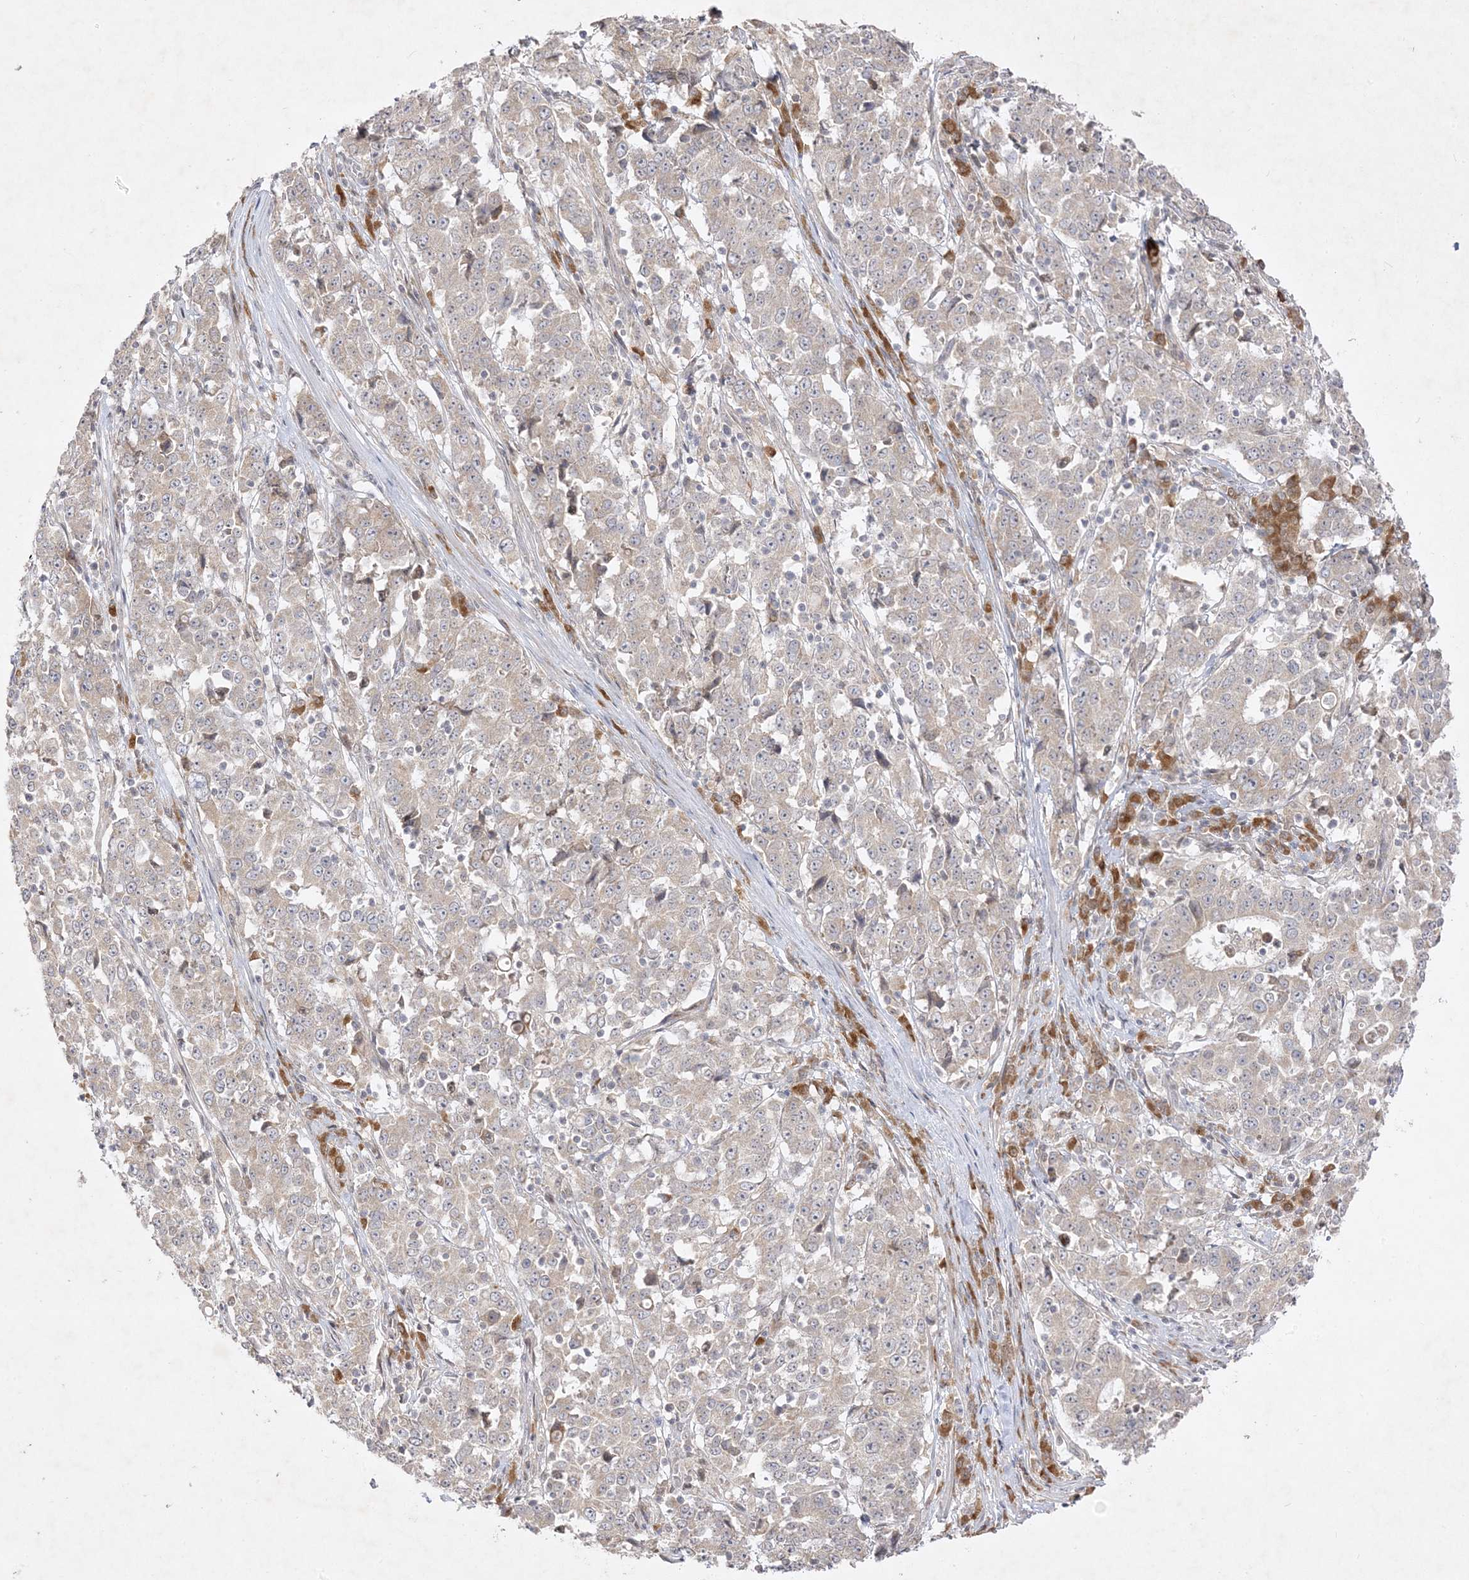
{"staining": {"intensity": "weak", "quantity": "<25%", "location": "cytoplasmic/membranous"}, "tissue": "stomach cancer", "cell_type": "Tumor cells", "image_type": "cancer", "snomed": [{"axis": "morphology", "description": "Adenocarcinoma, NOS"}, {"axis": "topography", "description": "Stomach"}], "caption": "Tumor cells show no significant positivity in stomach adenocarcinoma.", "gene": "C2CD2", "patient": {"sex": "male", "age": 59}}